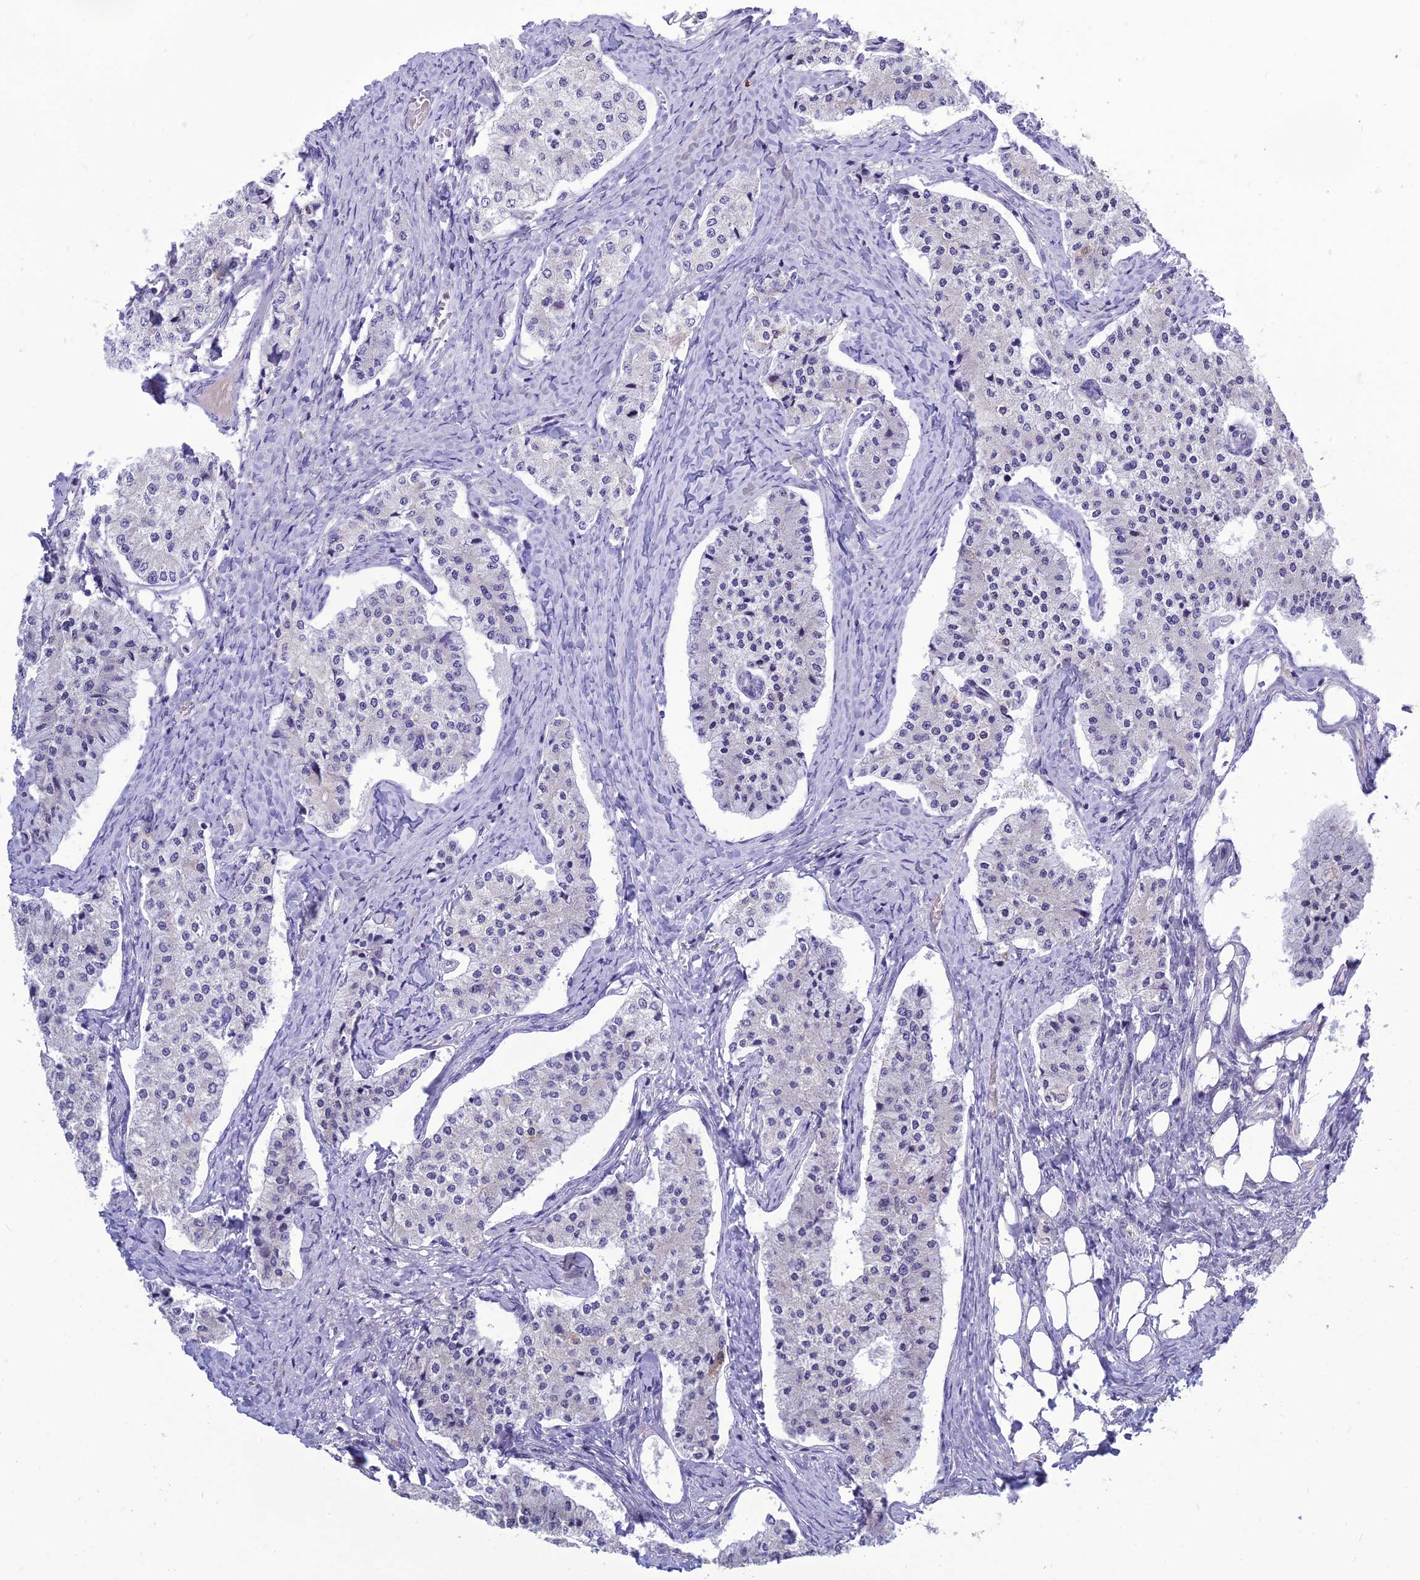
{"staining": {"intensity": "negative", "quantity": "none", "location": "none"}, "tissue": "carcinoid", "cell_type": "Tumor cells", "image_type": "cancer", "snomed": [{"axis": "morphology", "description": "Carcinoid, malignant, NOS"}, {"axis": "topography", "description": "Colon"}], "caption": "Immunohistochemistry photomicrograph of human carcinoid (malignant) stained for a protein (brown), which shows no expression in tumor cells.", "gene": "BHMT2", "patient": {"sex": "female", "age": 52}}